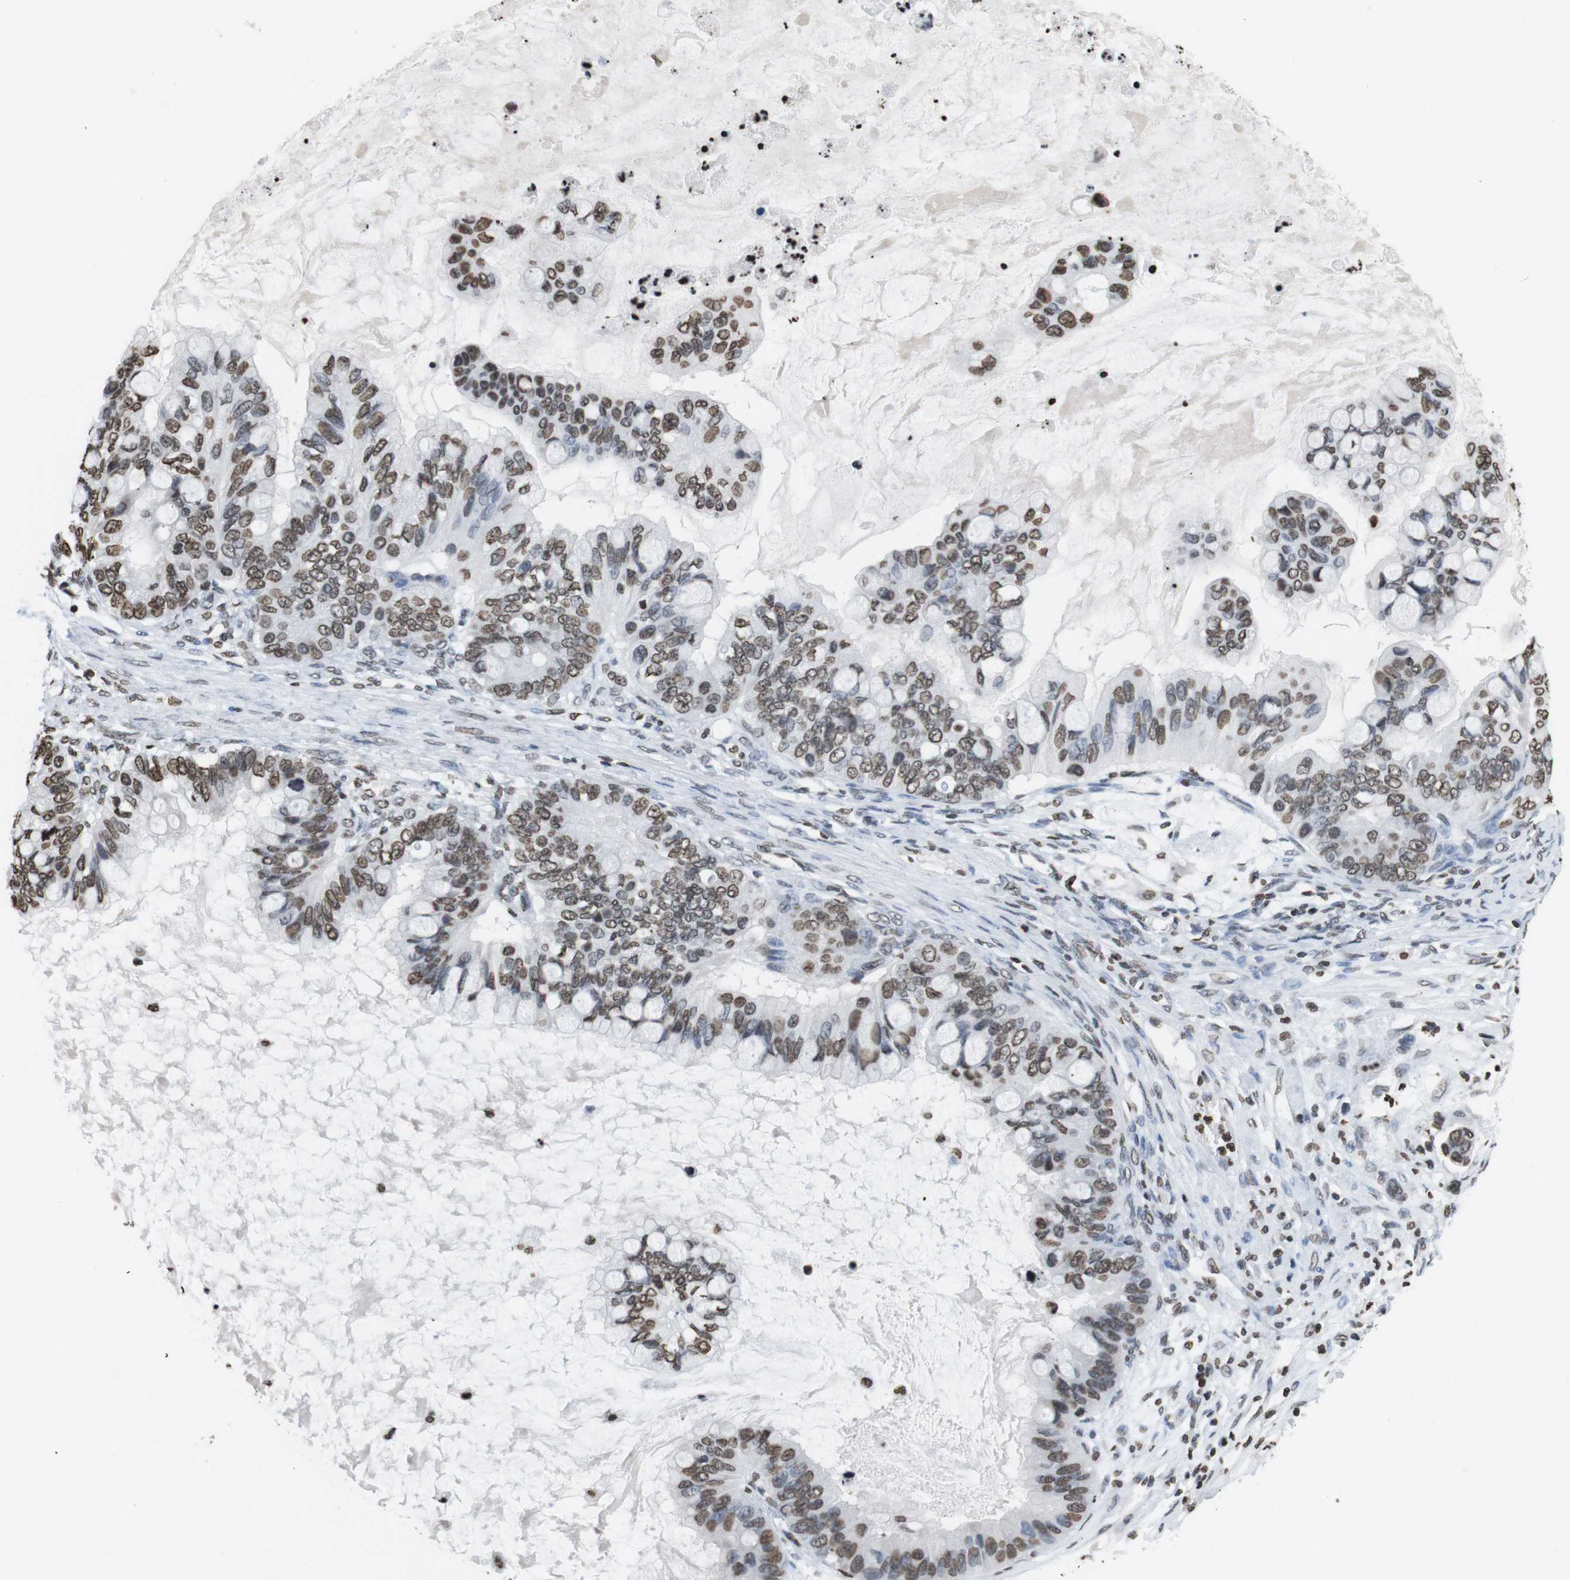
{"staining": {"intensity": "moderate", "quantity": ">75%", "location": "nuclear"}, "tissue": "ovarian cancer", "cell_type": "Tumor cells", "image_type": "cancer", "snomed": [{"axis": "morphology", "description": "Cystadenocarcinoma, mucinous, NOS"}, {"axis": "topography", "description": "Ovary"}], "caption": "This image shows ovarian cancer (mucinous cystadenocarcinoma) stained with immunohistochemistry to label a protein in brown. The nuclear of tumor cells show moderate positivity for the protein. Nuclei are counter-stained blue.", "gene": "BSX", "patient": {"sex": "female", "age": 80}}